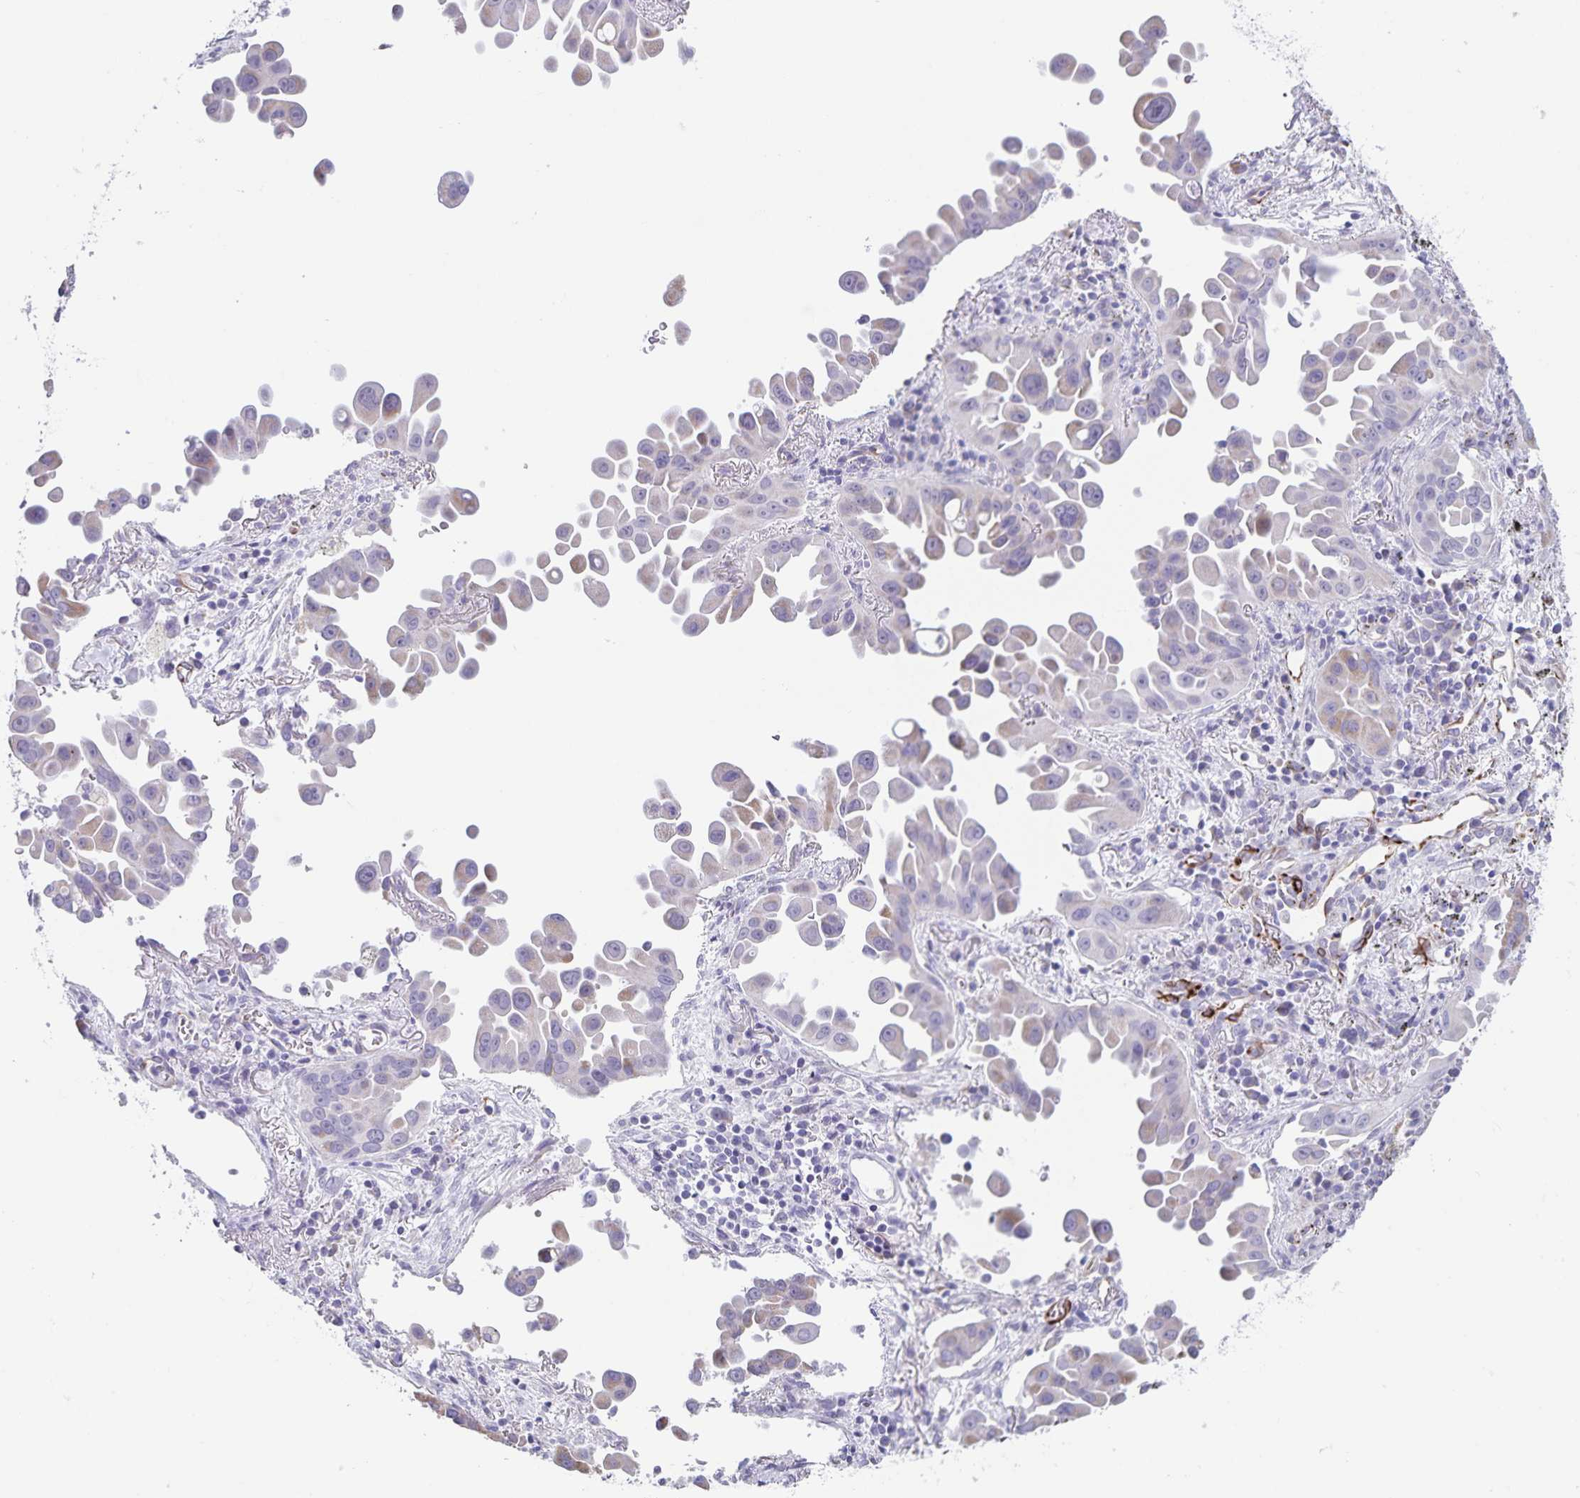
{"staining": {"intensity": "negative", "quantity": "none", "location": "none"}, "tissue": "lung cancer", "cell_type": "Tumor cells", "image_type": "cancer", "snomed": [{"axis": "morphology", "description": "Adenocarcinoma, NOS"}, {"axis": "topography", "description": "Lung"}], "caption": "IHC photomicrograph of lung cancer (adenocarcinoma) stained for a protein (brown), which demonstrates no staining in tumor cells.", "gene": "SYNM", "patient": {"sex": "male", "age": 68}}